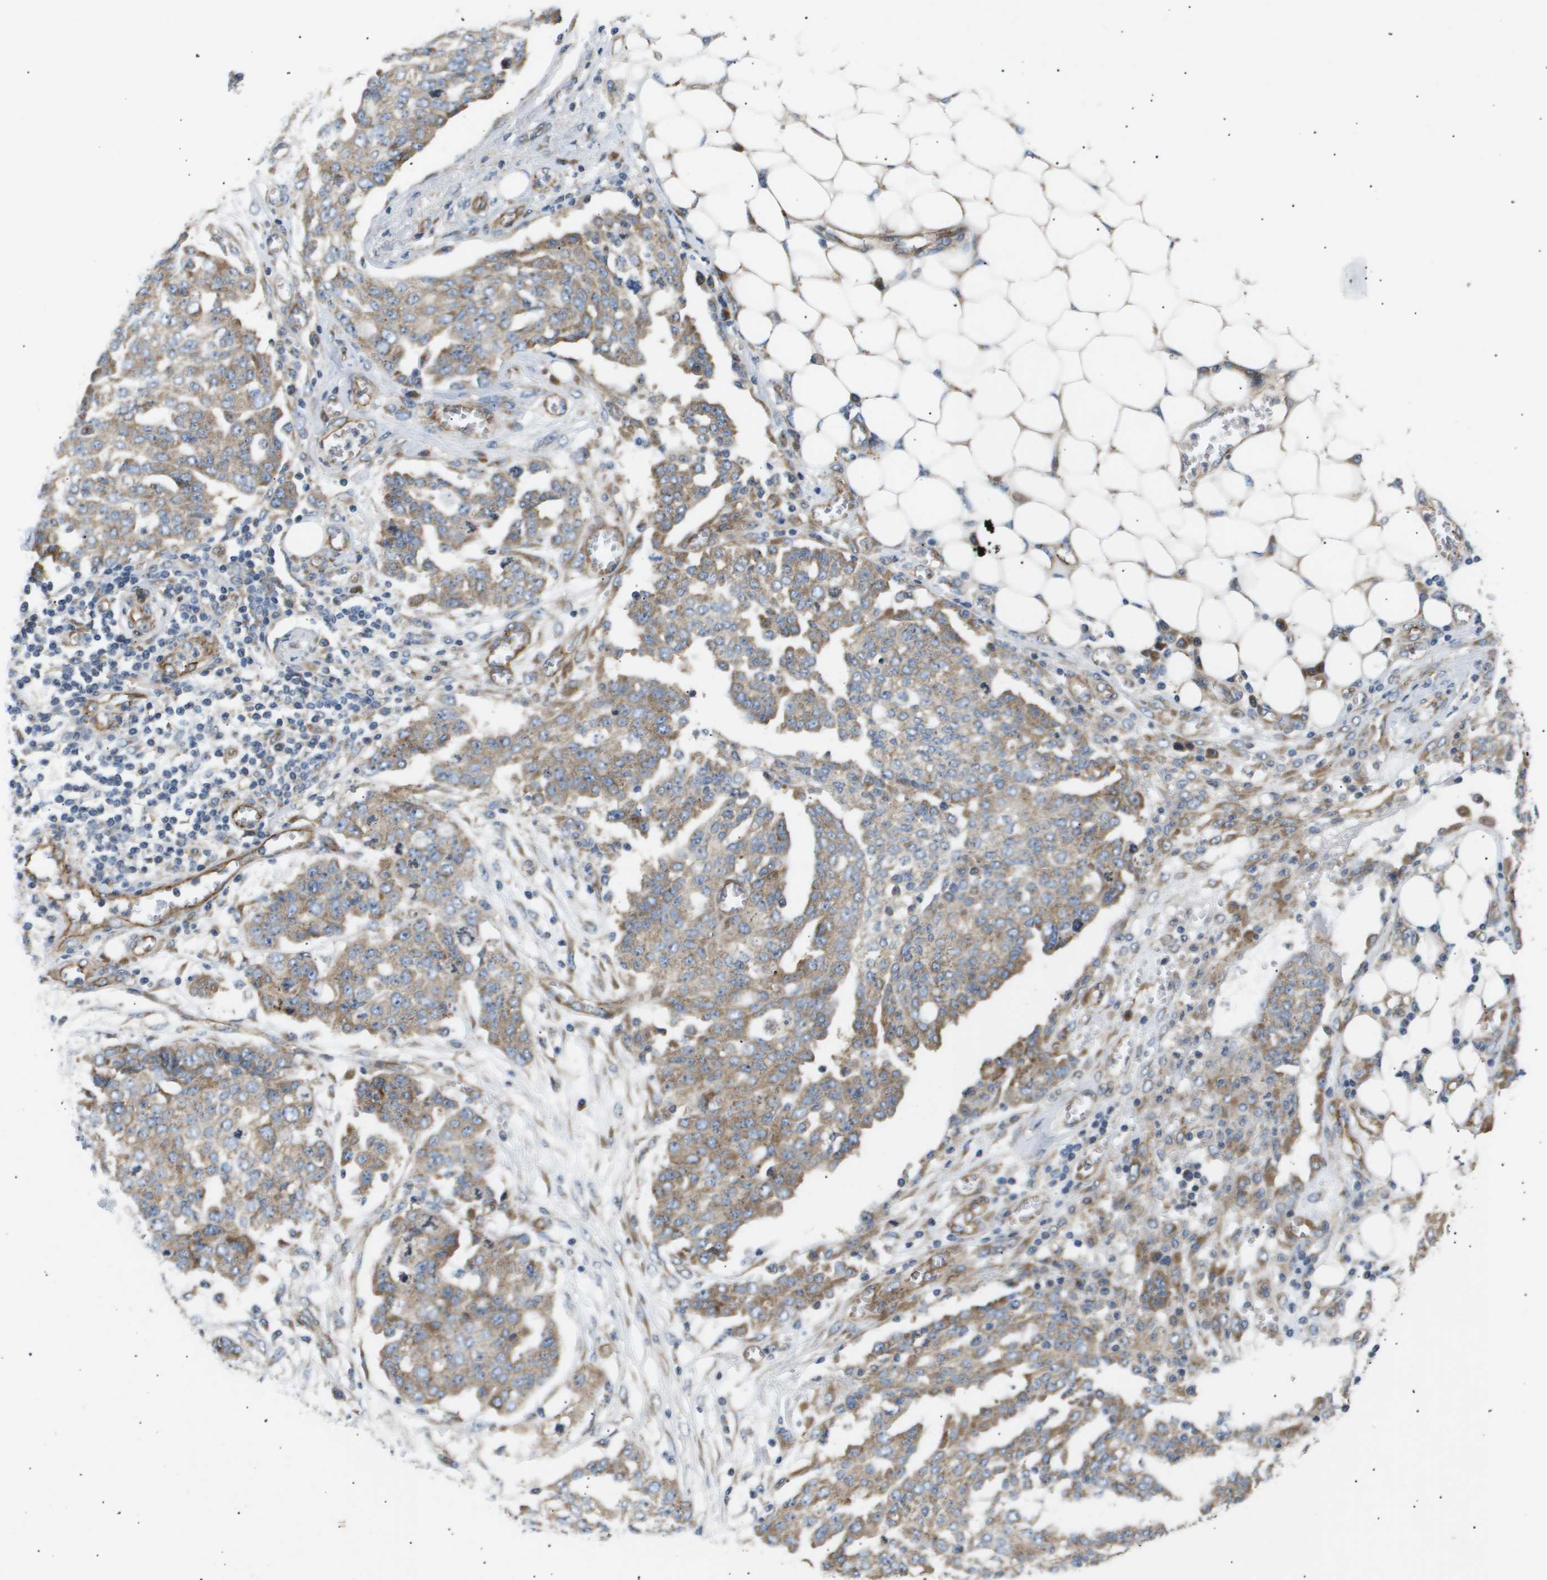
{"staining": {"intensity": "moderate", "quantity": "25%-75%", "location": "cytoplasmic/membranous"}, "tissue": "ovarian cancer", "cell_type": "Tumor cells", "image_type": "cancer", "snomed": [{"axis": "morphology", "description": "Cystadenocarcinoma, serous, NOS"}, {"axis": "topography", "description": "Soft tissue"}, {"axis": "topography", "description": "Ovary"}], "caption": "A photomicrograph showing moderate cytoplasmic/membranous positivity in about 25%-75% of tumor cells in ovarian serous cystadenocarcinoma, as visualized by brown immunohistochemical staining.", "gene": "LYSMD3", "patient": {"sex": "female", "age": 57}}